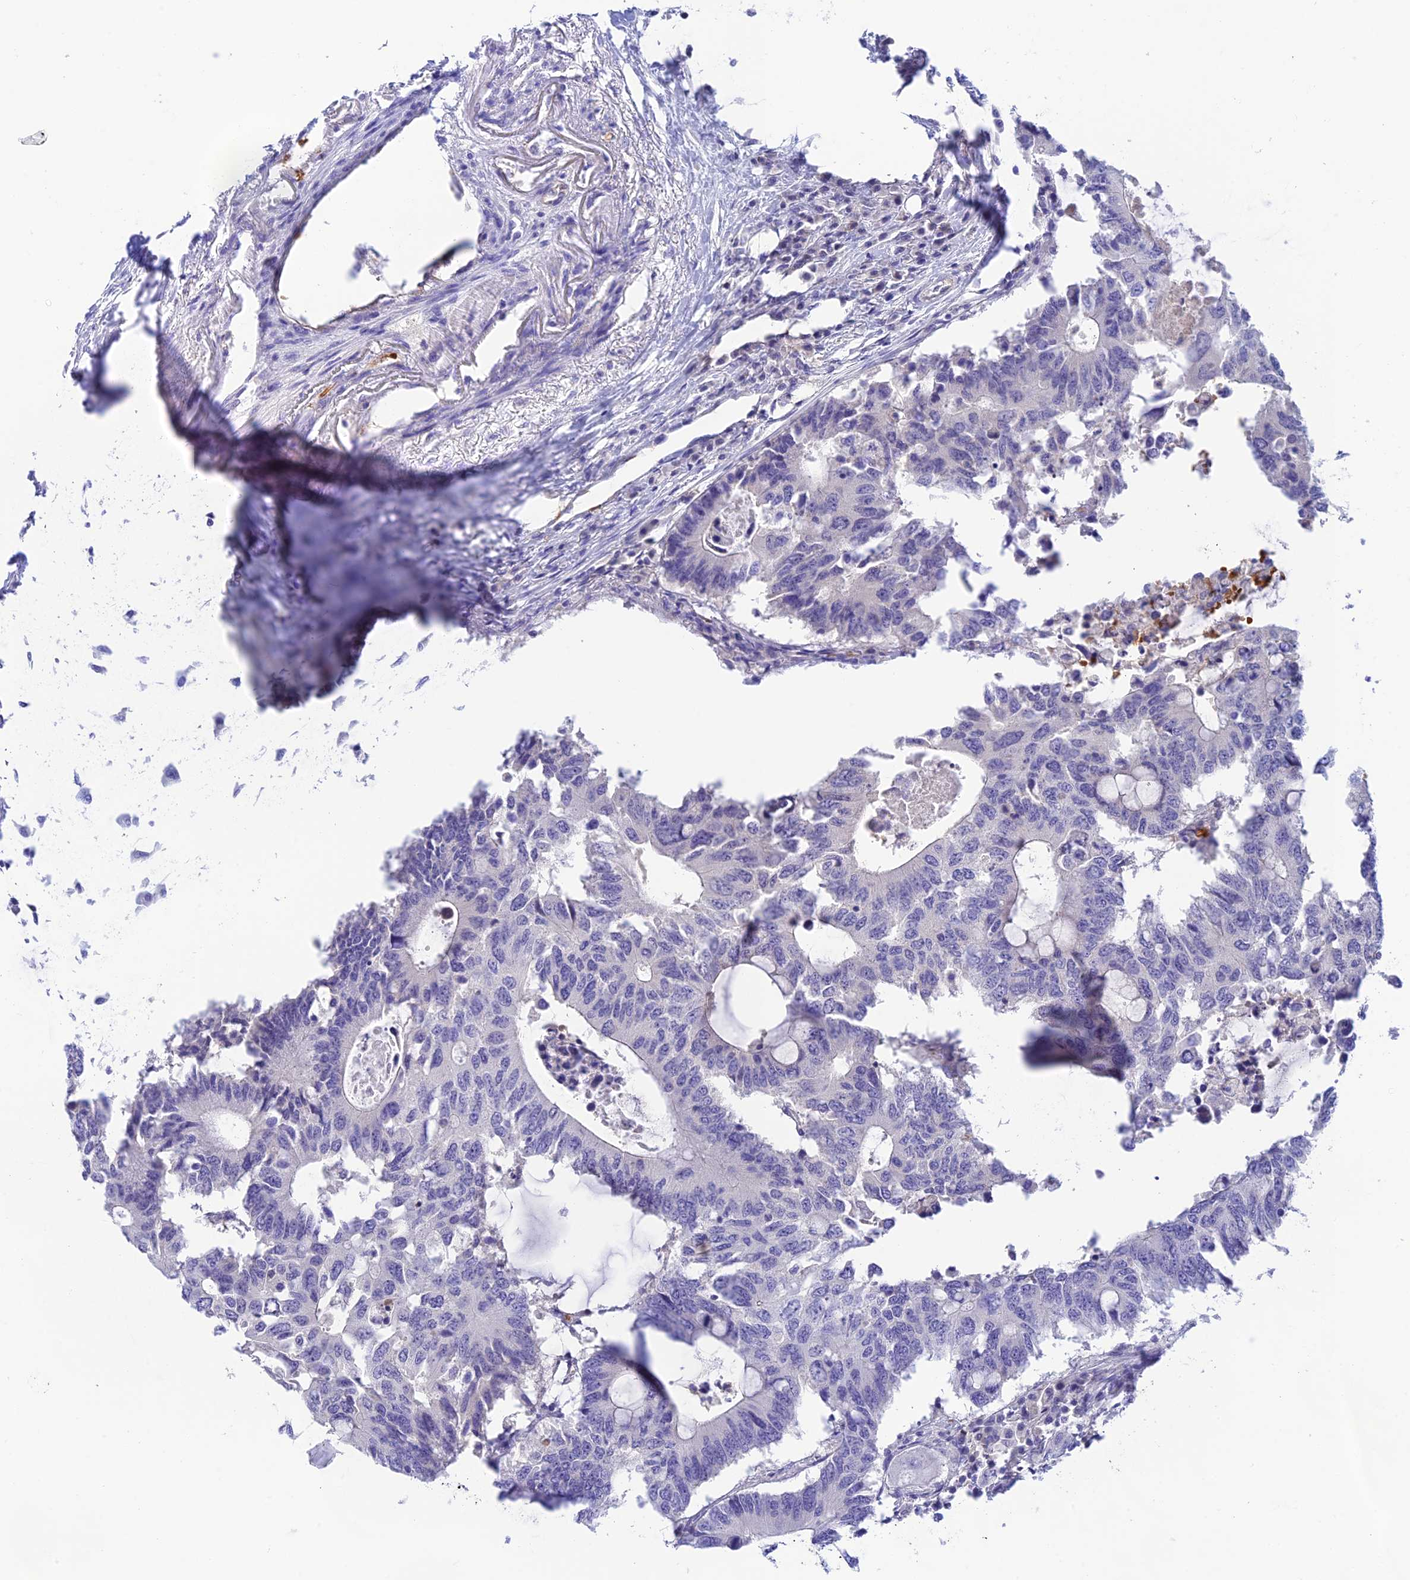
{"staining": {"intensity": "negative", "quantity": "none", "location": "none"}, "tissue": "colorectal cancer", "cell_type": "Tumor cells", "image_type": "cancer", "snomed": [{"axis": "morphology", "description": "Adenocarcinoma, NOS"}, {"axis": "topography", "description": "Colon"}], "caption": "DAB immunohistochemical staining of colorectal cancer reveals no significant positivity in tumor cells. (Stains: DAB (3,3'-diaminobenzidine) immunohistochemistry (IHC) with hematoxylin counter stain, Microscopy: brightfield microscopy at high magnification).", "gene": "HDHD2", "patient": {"sex": "male", "age": 71}}